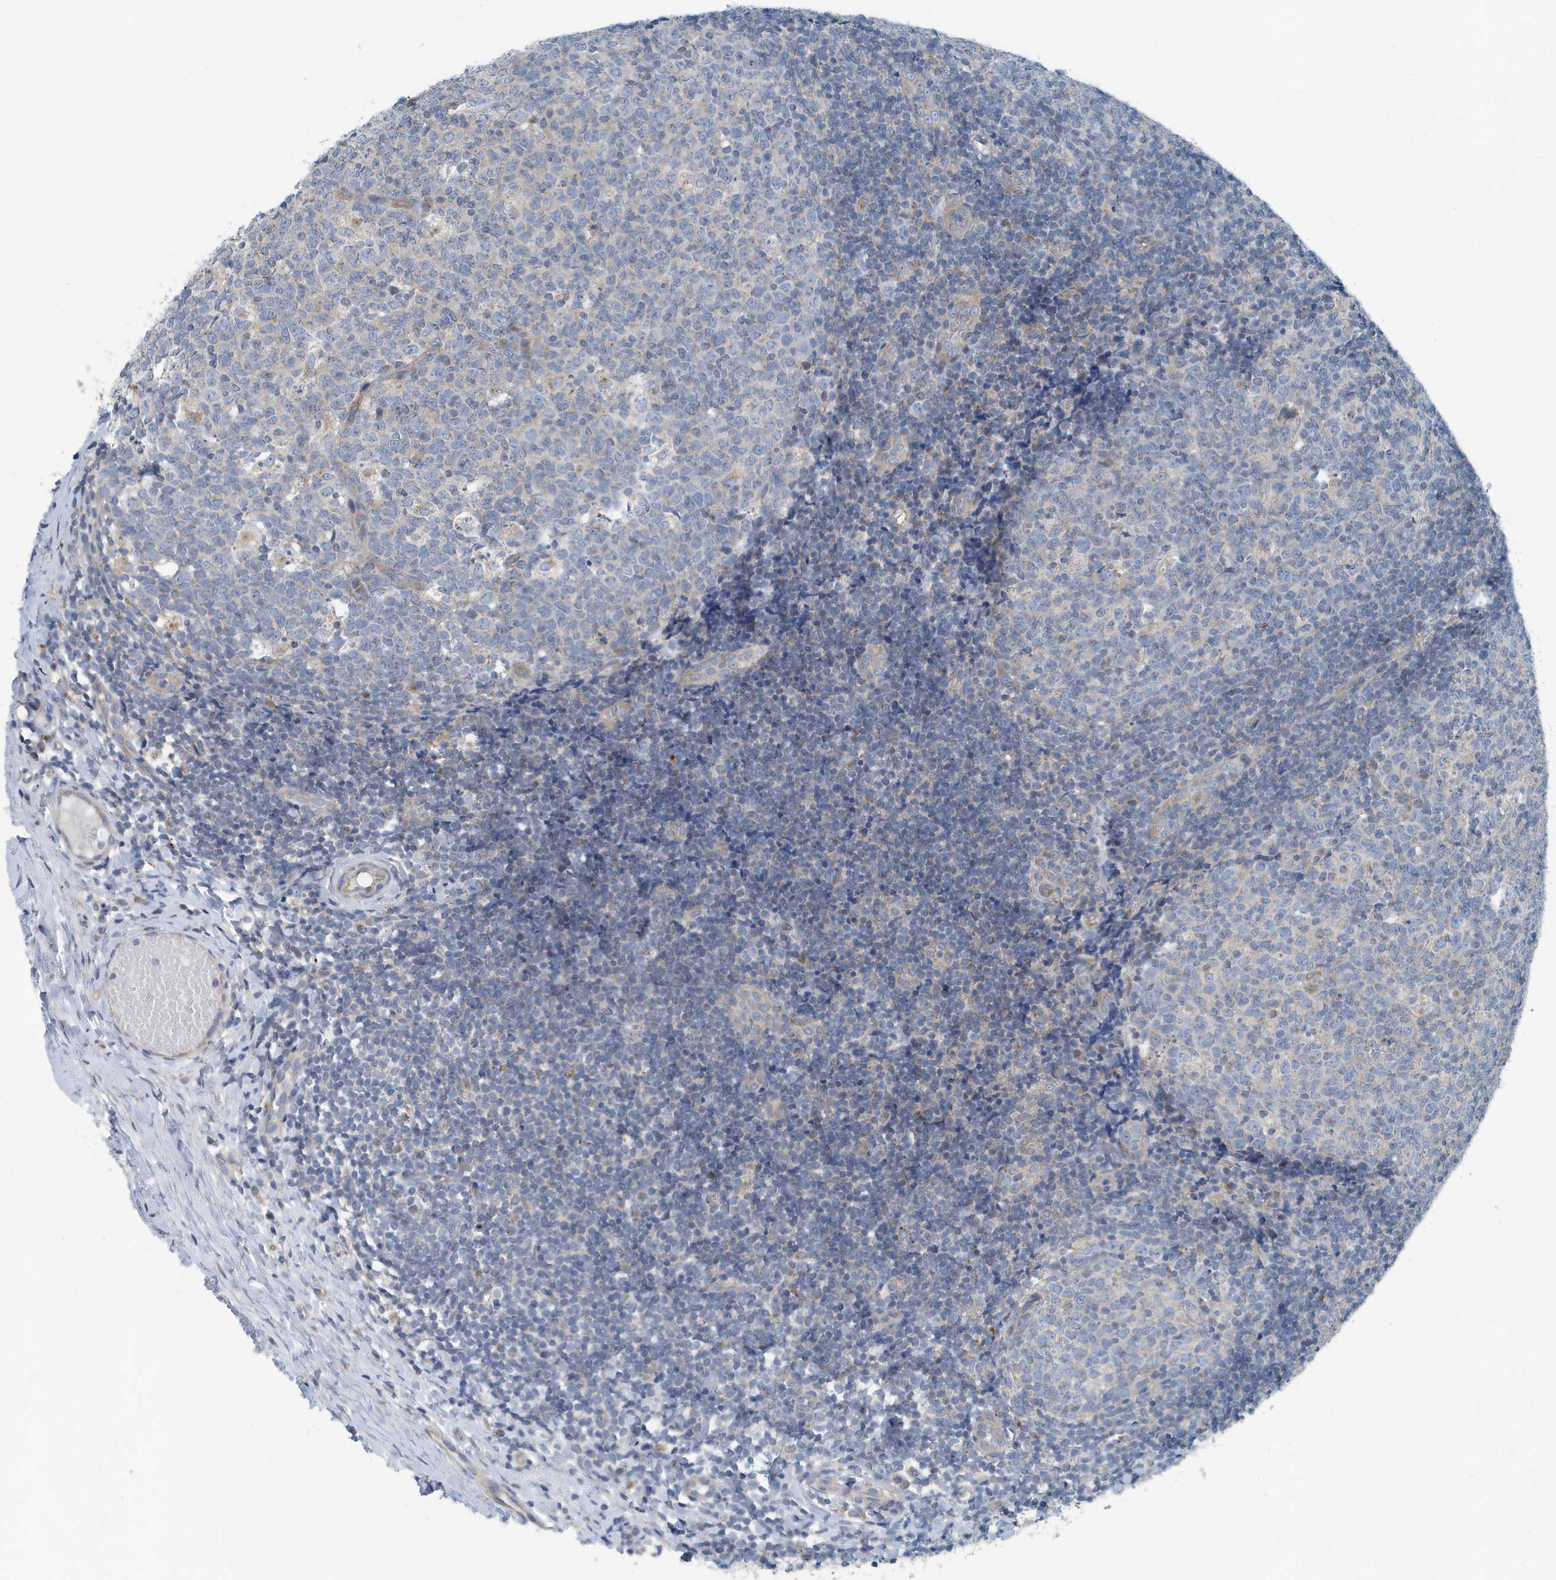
{"staining": {"intensity": "negative", "quantity": "none", "location": "none"}, "tissue": "tonsil", "cell_type": "Germinal center cells", "image_type": "normal", "snomed": [{"axis": "morphology", "description": "Normal tissue, NOS"}, {"axis": "topography", "description": "Tonsil"}], "caption": "This is an IHC image of normal tonsil. There is no positivity in germinal center cells.", "gene": "PPM1M", "patient": {"sex": "female", "age": 19}}